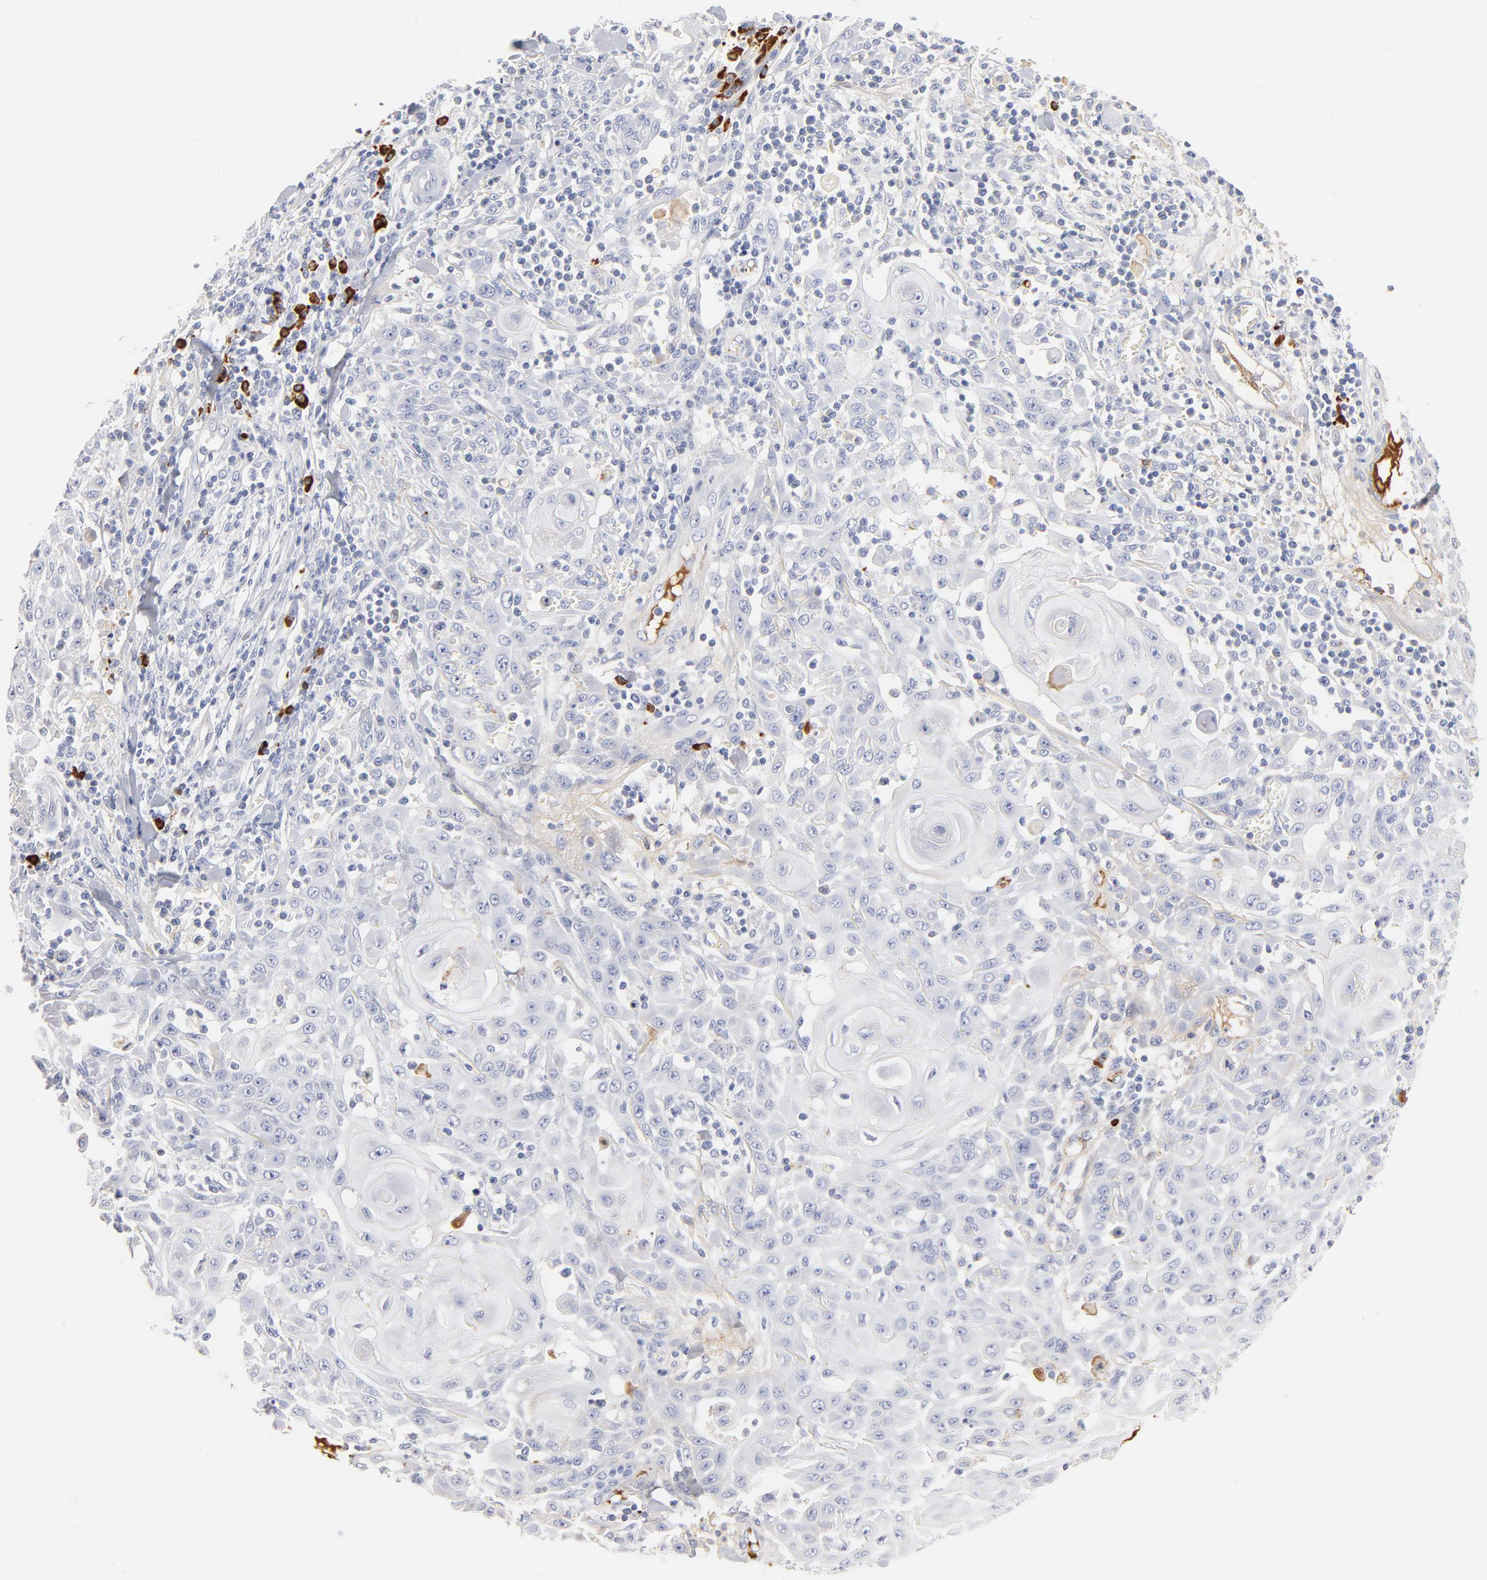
{"staining": {"intensity": "negative", "quantity": "none", "location": "none"}, "tissue": "skin cancer", "cell_type": "Tumor cells", "image_type": "cancer", "snomed": [{"axis": "morphology", "description": "Squamous cell carcinoma, NOS"}, {"axis": "topography", "description": "Skin"}], "caption": "Tumor cells show no significant protein staining in skin squamous cell carcinoma. Brightfield microscopy of immunohistochemistry (IHC) stained with DAB (brown) and hematoxylin (blue), captured at high magnification.", "gene": "PLAT", "patient": {"sex": "male", "age": 24}}